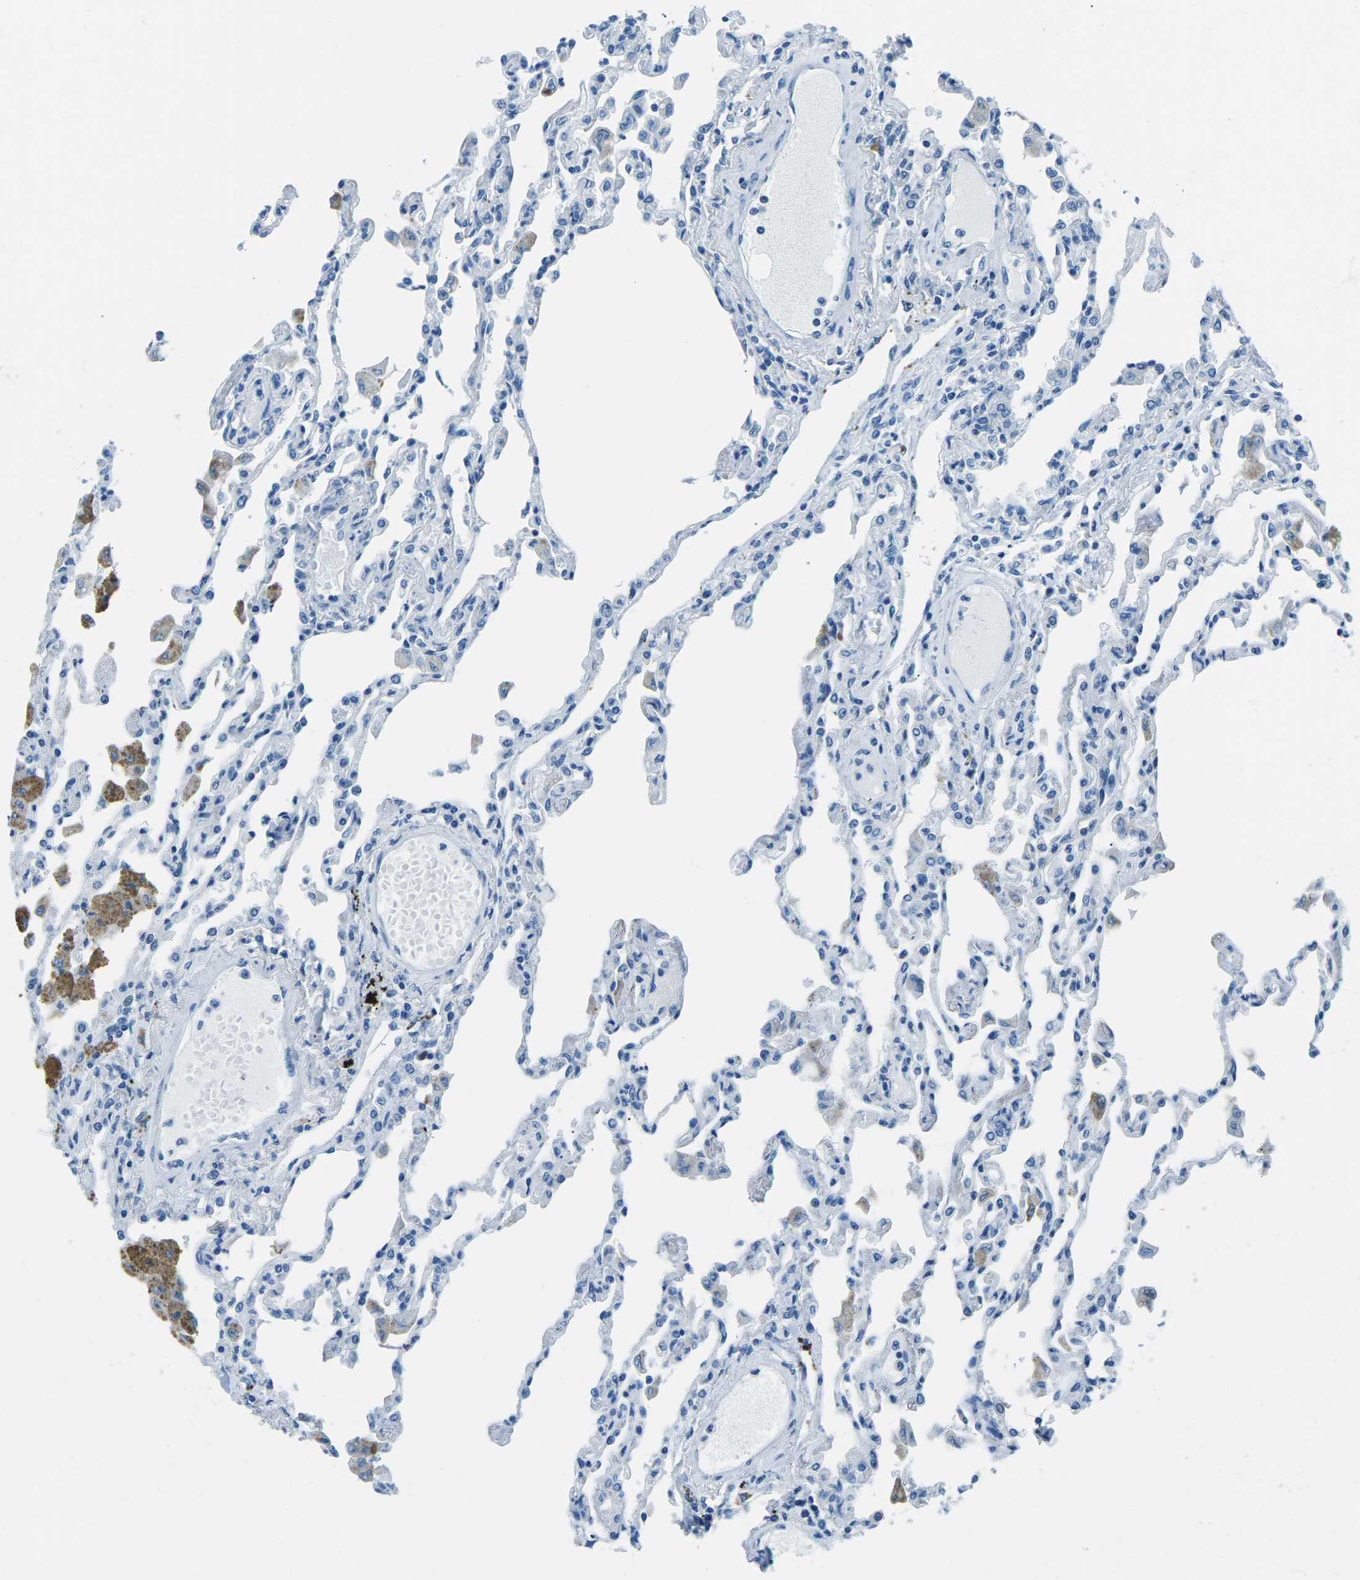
{"staining": {"intensity": "negative", "quantity": "none", "location": "none"}, "tissue": "lung", "cell_type": "Alveolar cells", "image_type": "normal", "snomed": [{"axis": "morphology", "description": "Normal tissue, NOS"}, {"axis": "topography", "description": "Bronchus"}, {"axis": "topography", "description": "Lung"}], "caption": "This photomicrograph is of normal lung stained with IHC to label a protein in brown with the nuclei are counter-stained blue. There is no expression in alveolar cells. (DAB immunohistochemistry (IHC) with hematoxylin counter stain).", "gene": "MYH8", "patient": {"sex": "female", "age": 49}}